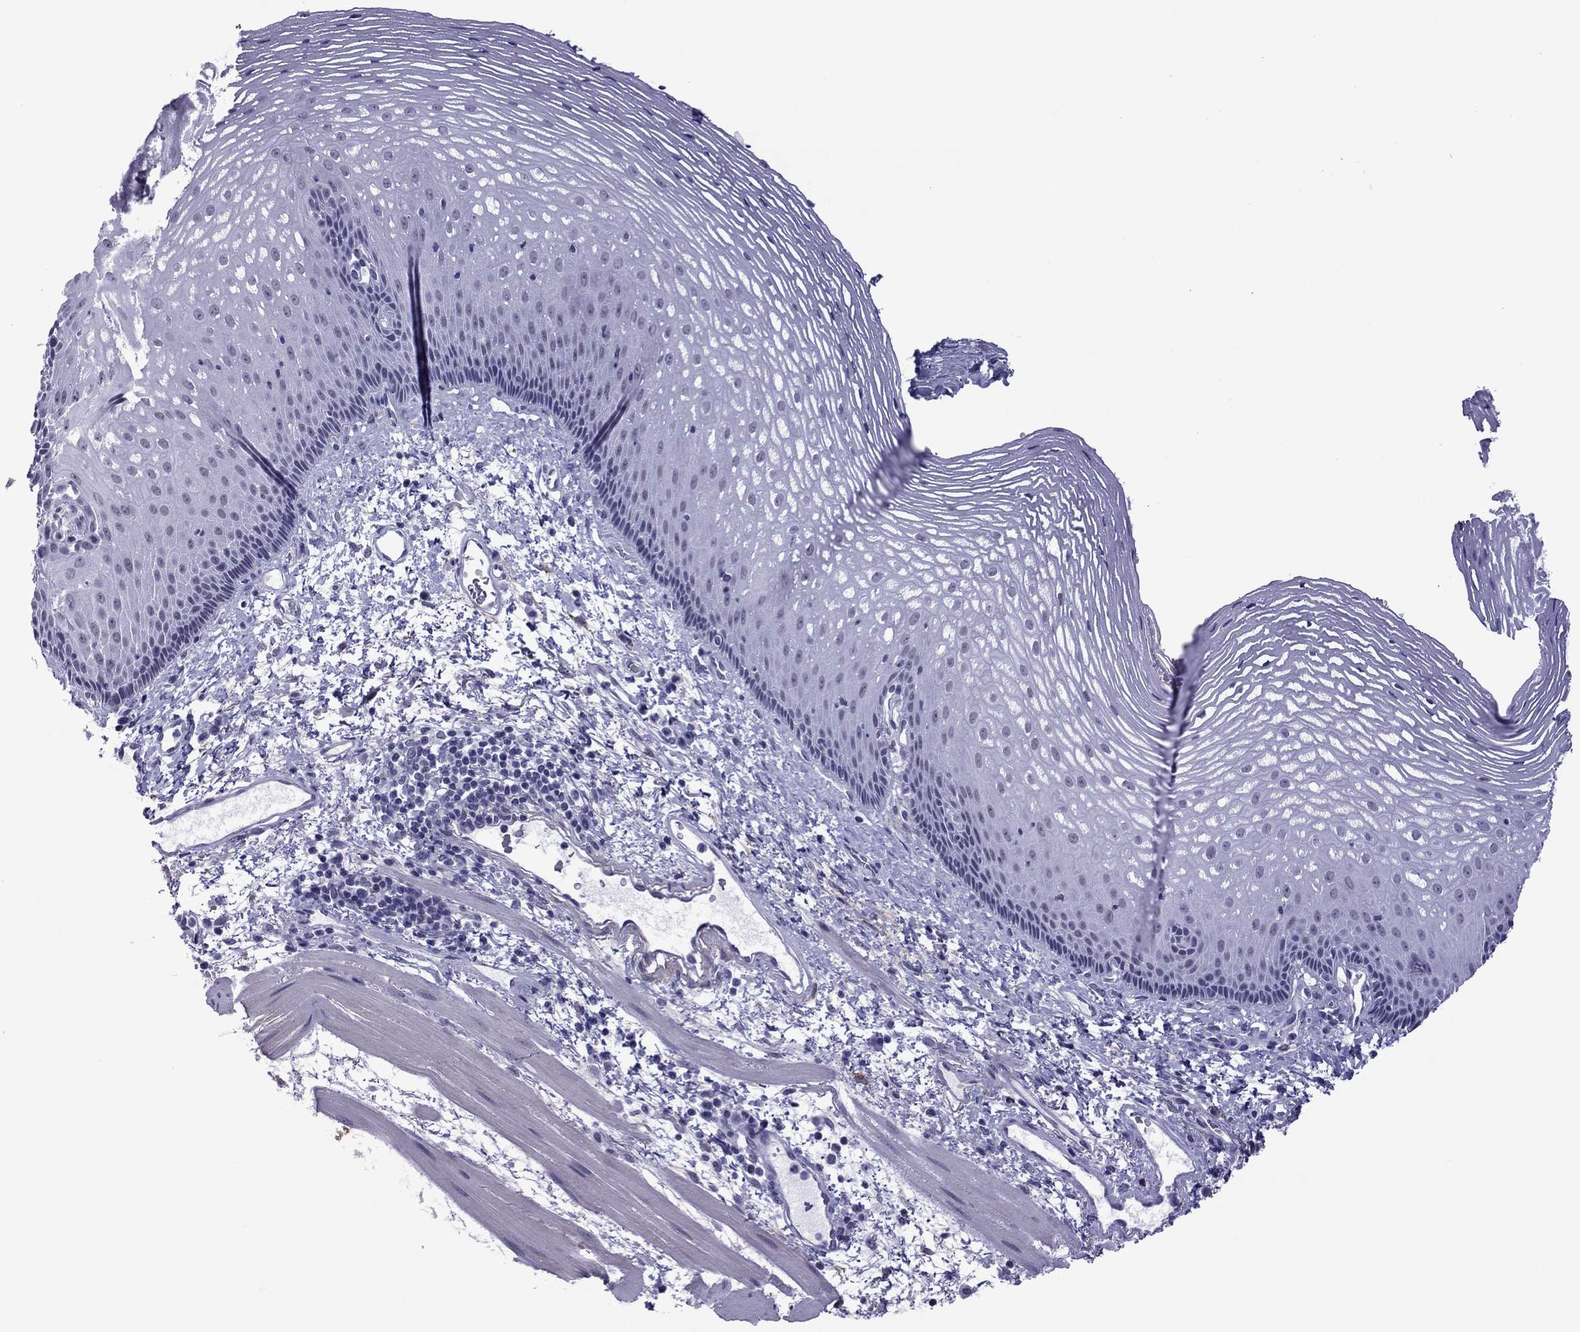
{"staining": {"intensity": "negative", "quantity": "none", "location": "none"}, "tissue": "esophagus", "cell_type": "Squamous epithelial cells", "image_type": "normal", "snomed": [{"axis": "morphology", "description": "Normal tissue, NOS"}, {"axis": "topography", "description": "Esophagus"}], "caption": "DAB (3,3'-diaminobenzidine) immunohistochemical staining of benign esophagus demonstrates no significant expression in squamous epithelial cells.", "gene": "ZNF646", "patient": {"sex": "male", "age": 76}}